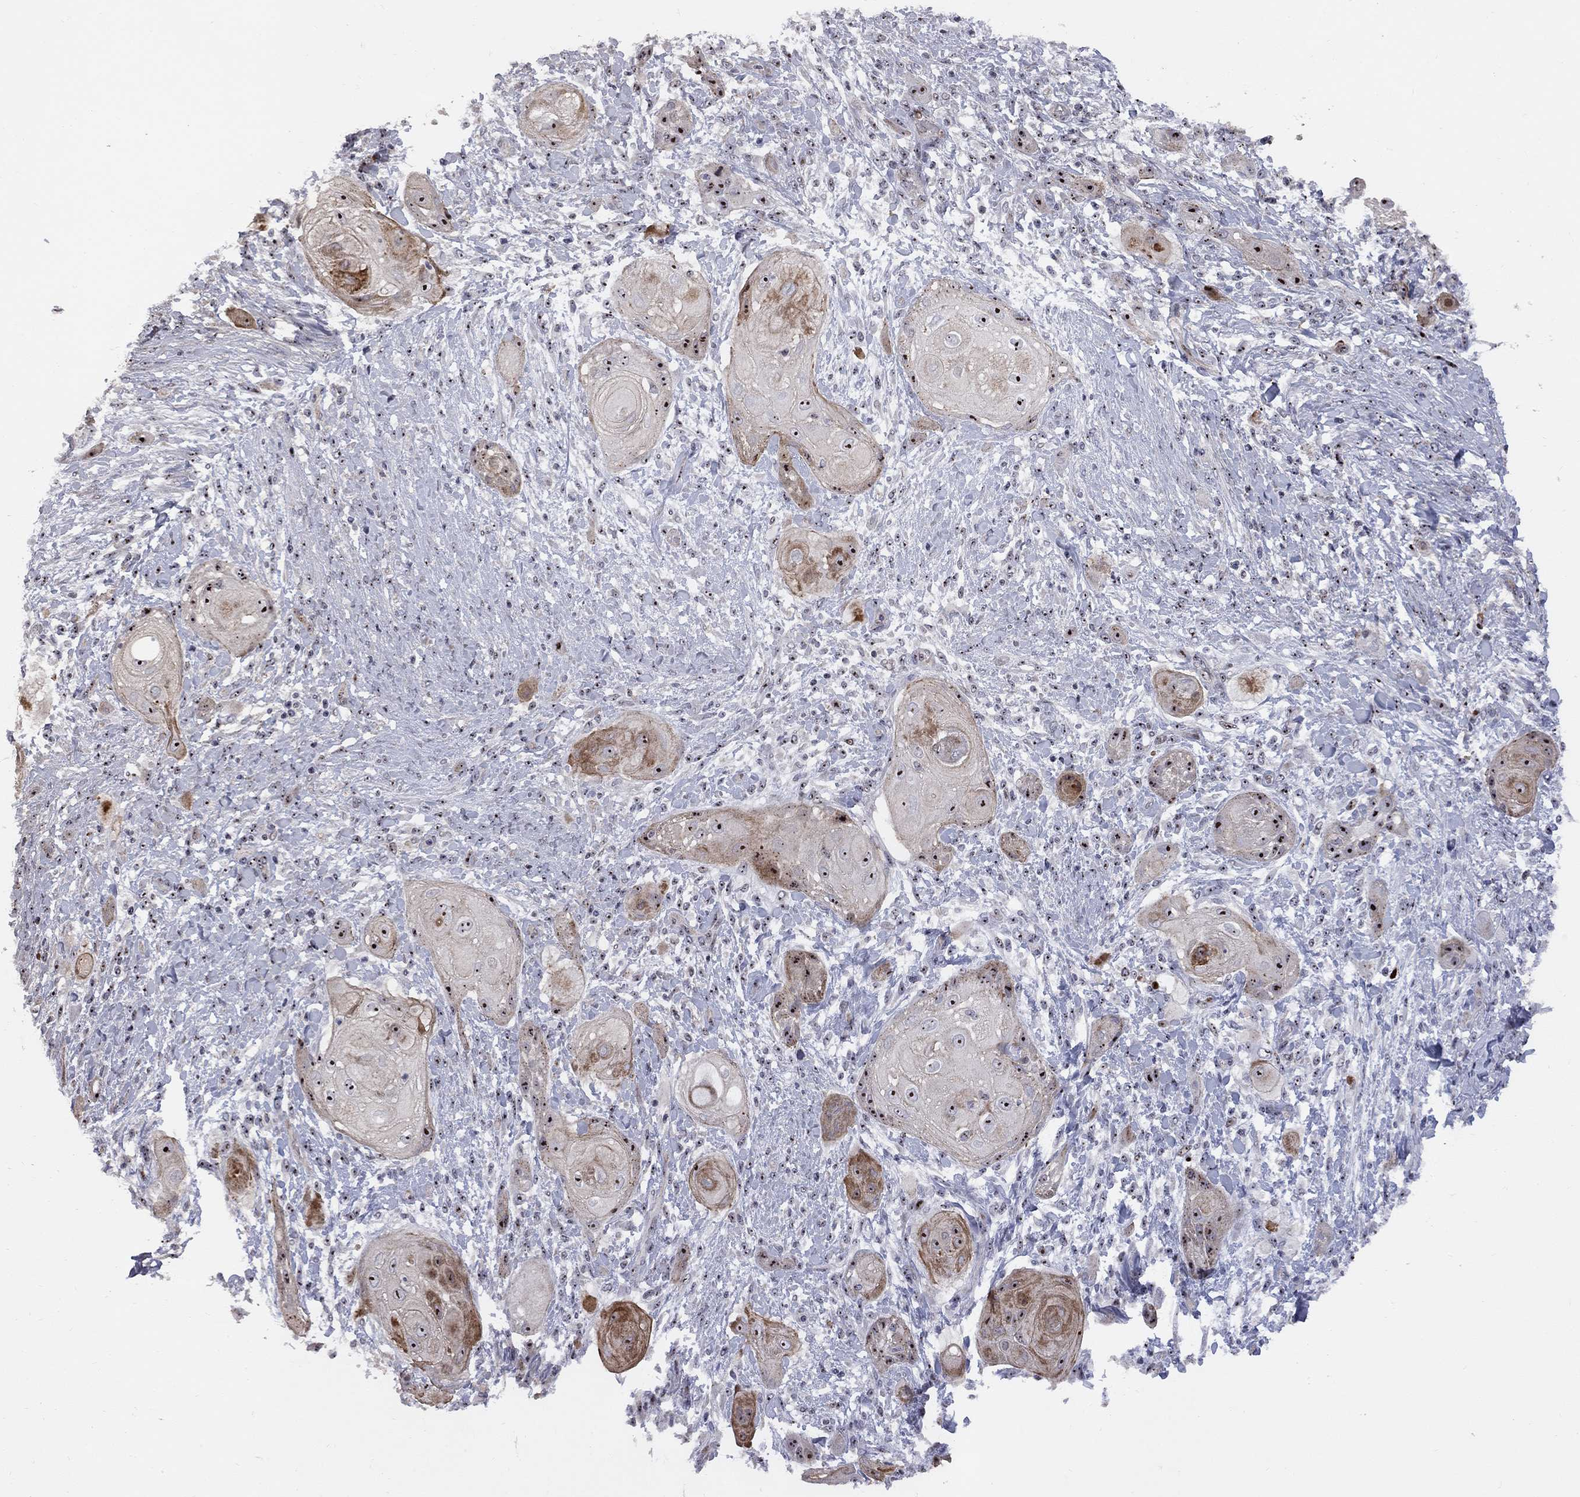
{"staining": {"intensity": "strong", "quantity": "25%-75%", "location": "nuclear"}, "tissue": "skin cancer", "cell_type": "Tumor cells", "image_type": "cancer", "snomed": [{"axis": "morphology", "description": "Squamous cell carcinoma, NOS"}, {"axis": "topography", "description": "Skin"}], "caption": "Protein expression analysis of human skin cancer (squamous cell carcinoma) reveals strong nuclear staining in approximately 25%-75% of tumor cells.", "gene": "DHX33", "patient": {"sex": "male", "age": 62}}